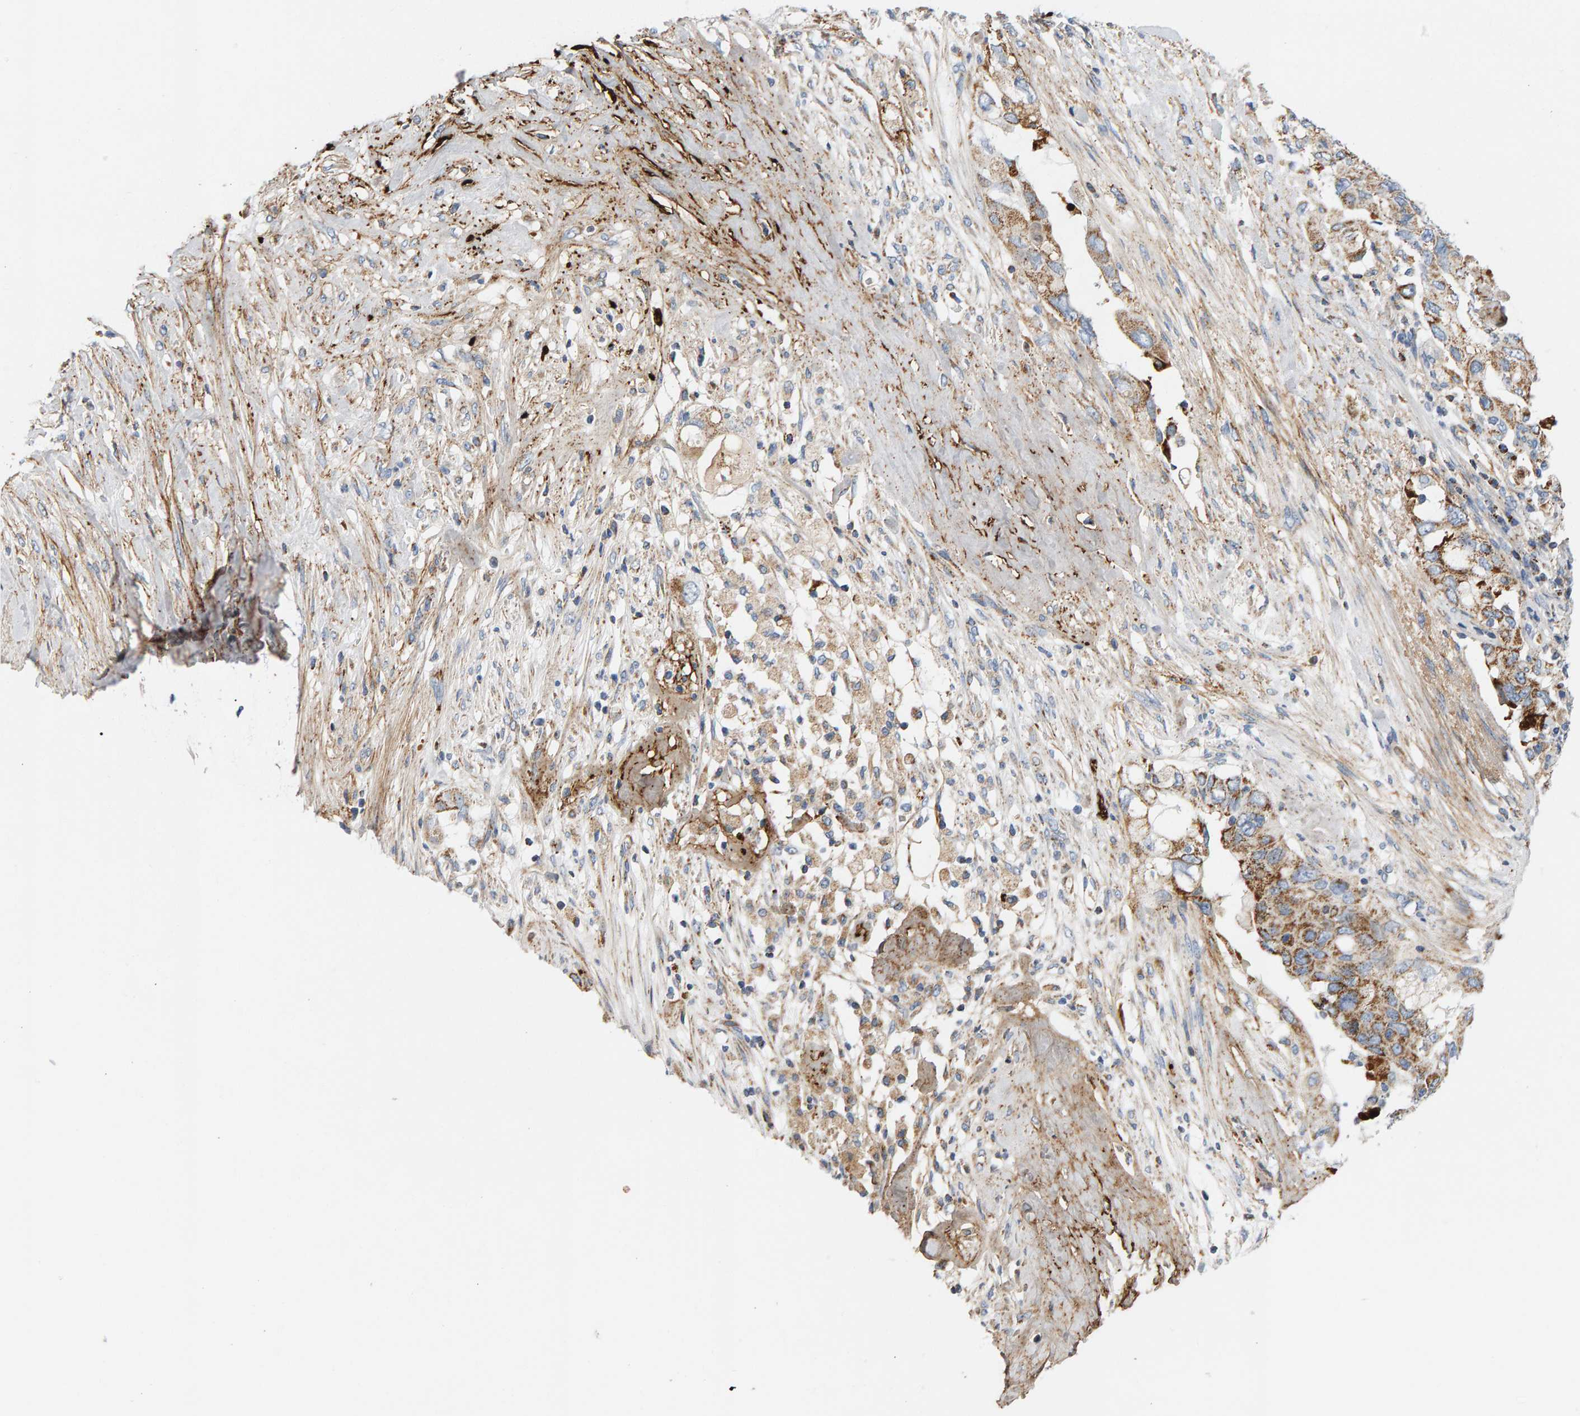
{"staining": {"intensity": "moderate", "quantity": ">75%", "location": "cytoplasmic/membranous"}, "tissue": "pancreatic cancer", "cell_type": "Tumor cells", "image_type": "cancer", "snomed": [{"axis": "morphology", "description": "Adenocarcinoma, NOS"}, {"axis": "topography", "description": "Pancreas"}], "caption": "Pancreatic cancer (adenocarcinoma) stained with a brown dye displays moderate cytoplasmic/membranous positive expression in approximately >75% of tumor cells.", "gene": "GGTA1", "patient": {"sex": "female", "age": 56}}